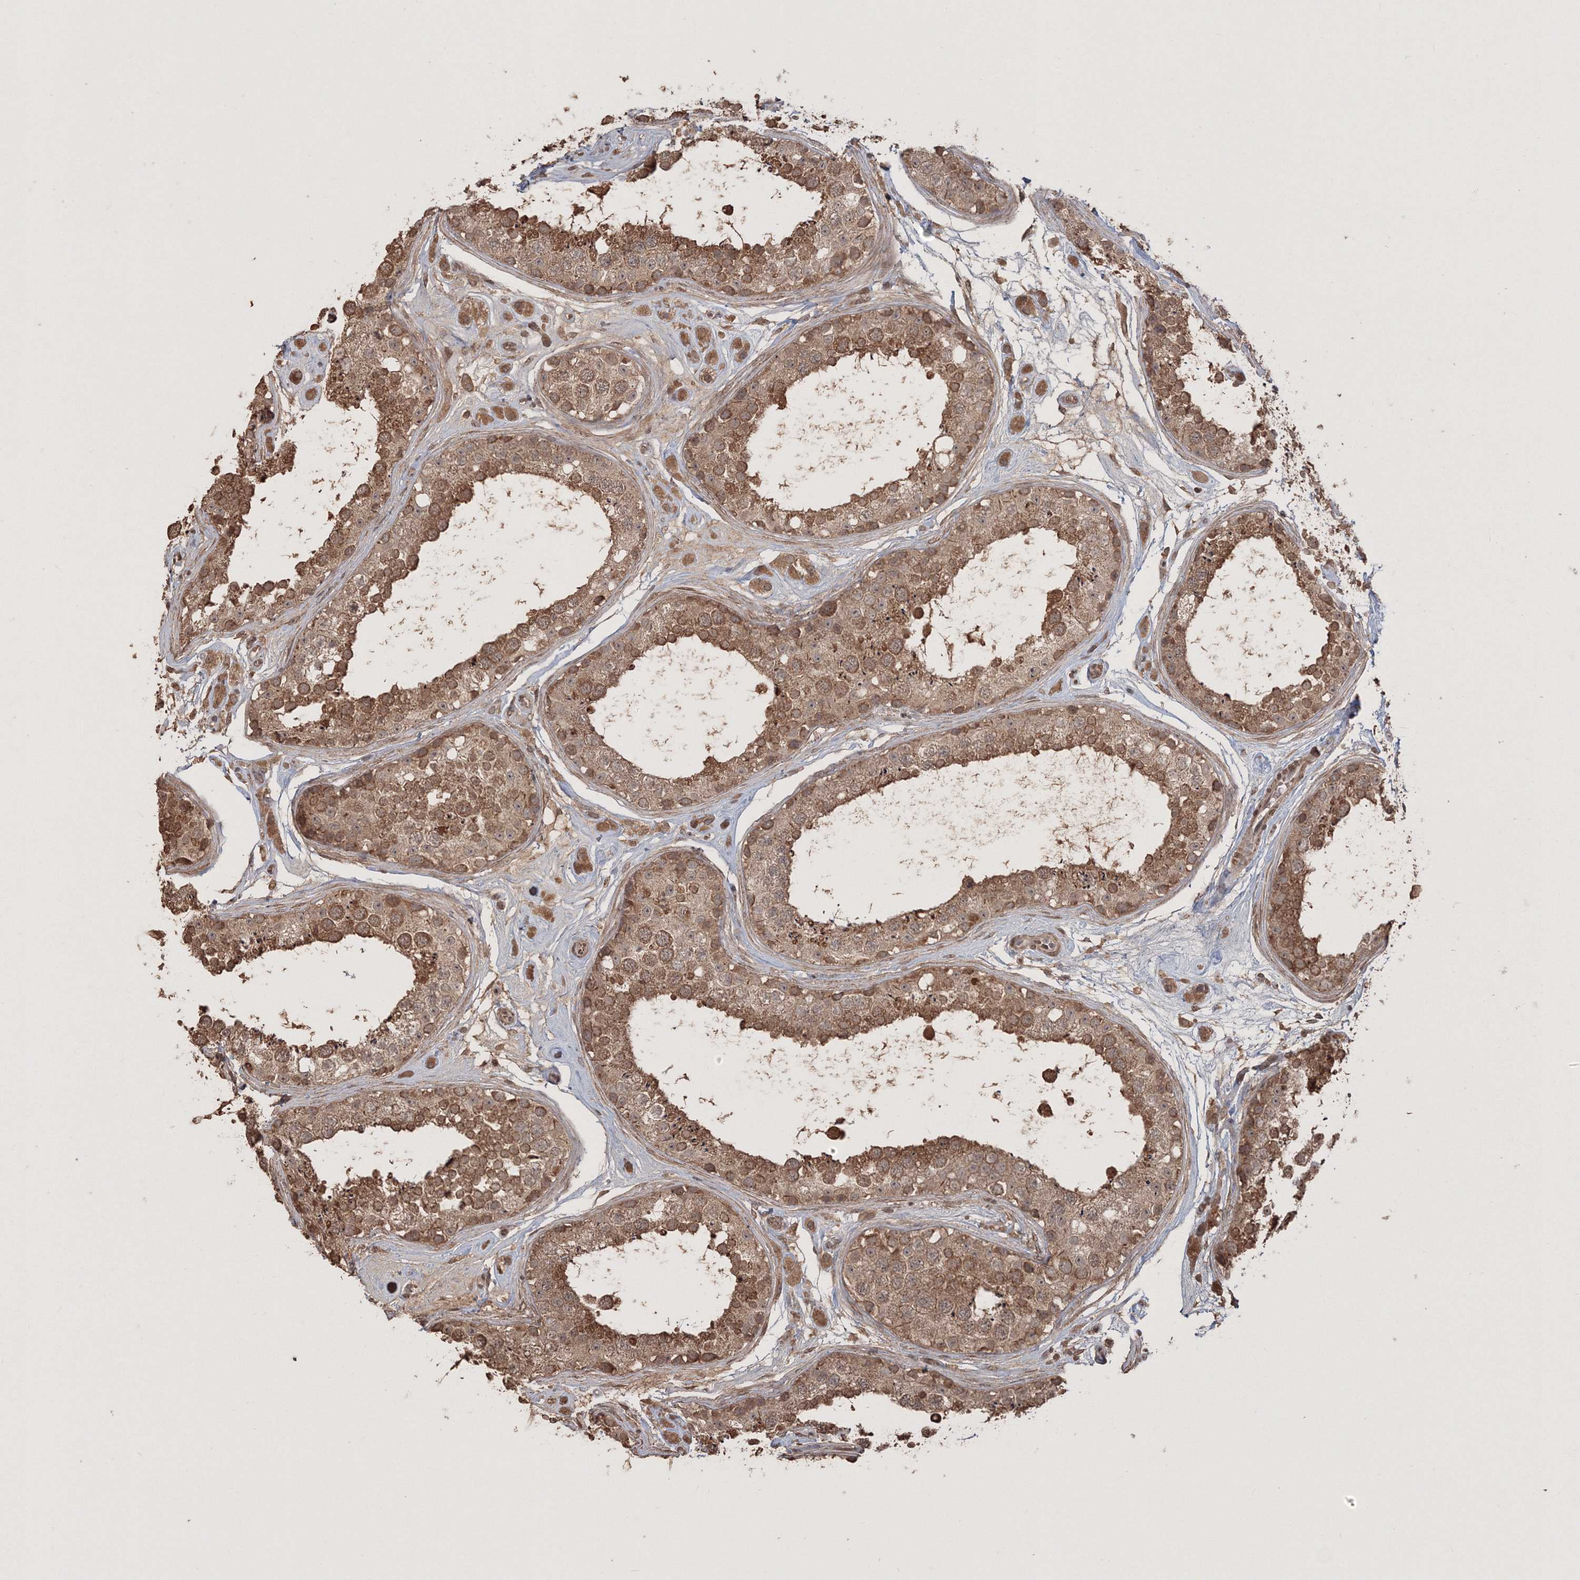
{"staining": {"intensity": "moderate", "quantity": ">75%", "location": "cytoplasmic/membranous"}, "tissue": "testis", "cell_type": "Cells in seminiferous ducts", "image_type": "normal", "snomed": [{"axis": "morphology", "description": "Normal tissue, NOS"}, {"axis": "topography", "description": "Testis"}], "caption": "A photomicrograph of human testis stained for a protein exhibits moderate cytoplasmic/membranous brown staining in cells in seminiferous ducts.", "gene": "CCDC122", "patient": {"sex": "male", "age": 25}}